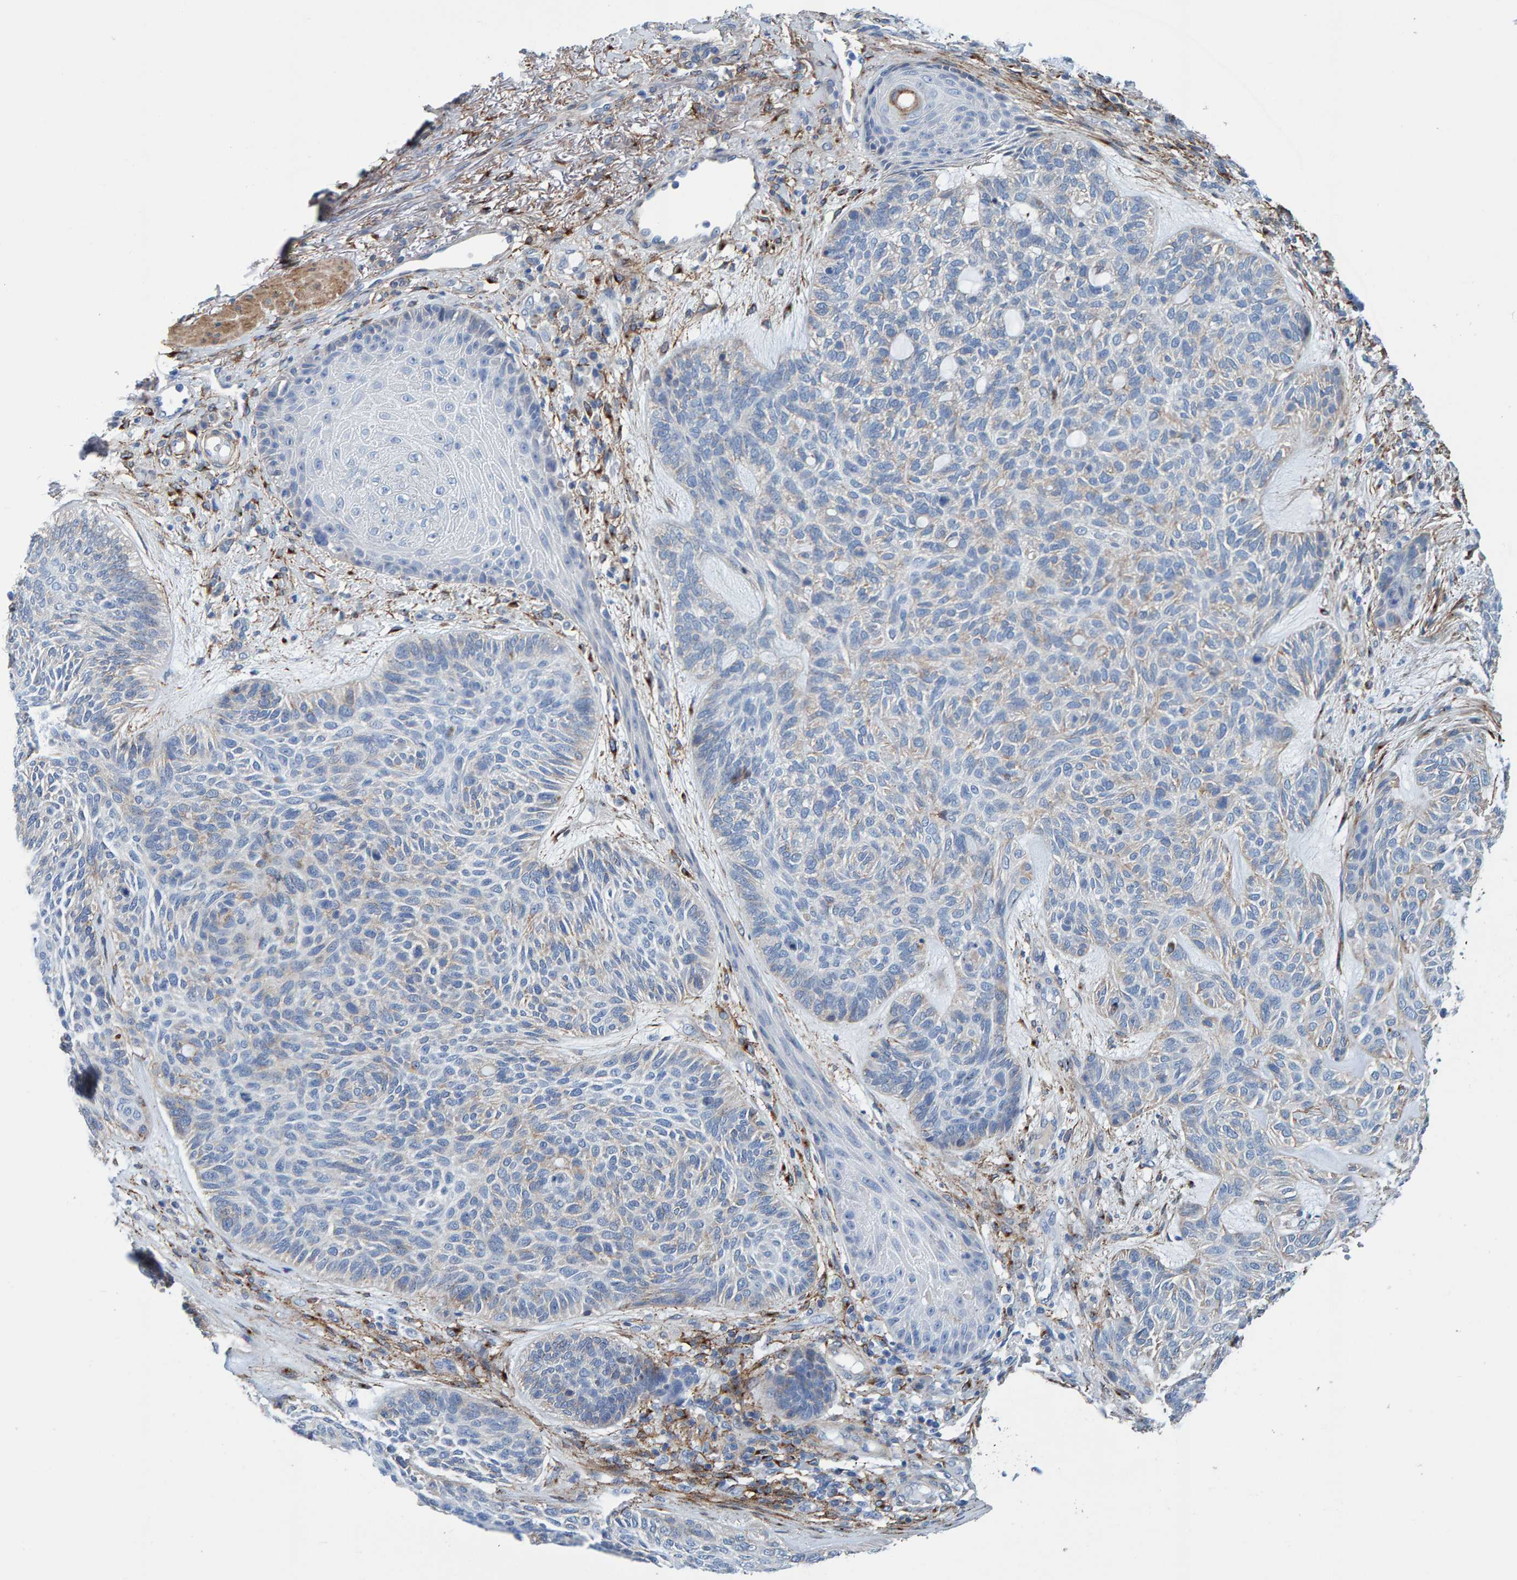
{"staining": {"intensity": "negative", "quantity": "none", "location": "none"}, "tissue": "skin cancer", "cell_type": "Tumor cells", "image_type": "cancer", "snomed": [{"axis": "morphology", "description": "Basal cell carcinoma"}, {"axis": "topography", "description": "Skin"}], "caption": "This is a photomicrograph of immunohistochemistry (IHC) staining of skin cancer, which shows no staining in tumor cells.", "gene": "LRP1", "patient": {"sex": "male", "age": 55}}